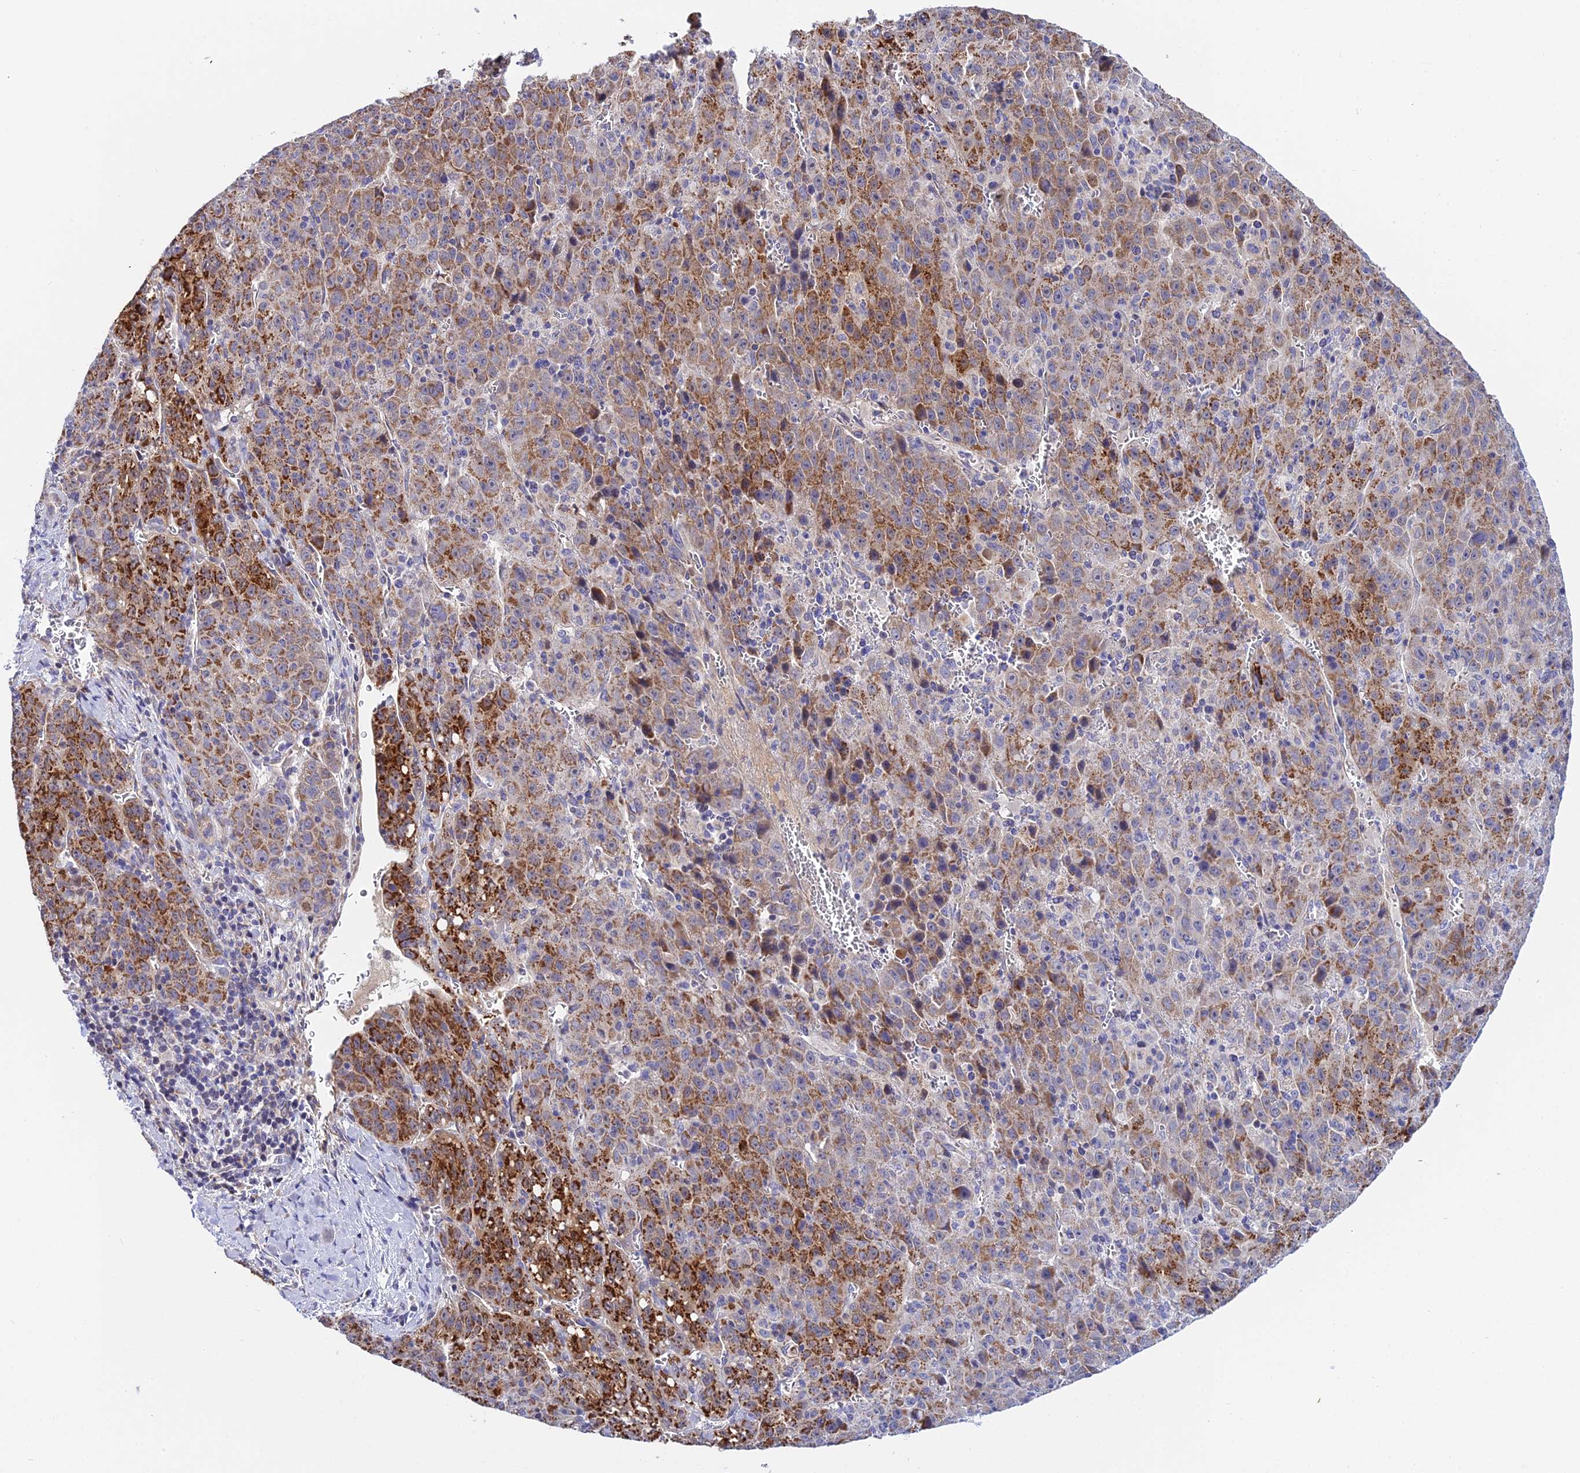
{"staining": {"intensity": "strong", "quantity": "25%-75%", "location": "cytoplasmic/membranous"}, "tissue": "liver cancer", "cell_type": "Tumor cells", "image_type": "cancer", "snomed": [{"axis": "morphology", "description": "Carcinoma, Hepatocellular, NOS"}, {"axis": "topography", "description": "Liver"}], "caption": "A brown stain shows strong cytoplasmic/membranous expression of a protein in liver cancer (hepatocellular carcinoma) tumor cells.", "gene": "ACOT2", "patient": {"sex": "female", "age": 53}}